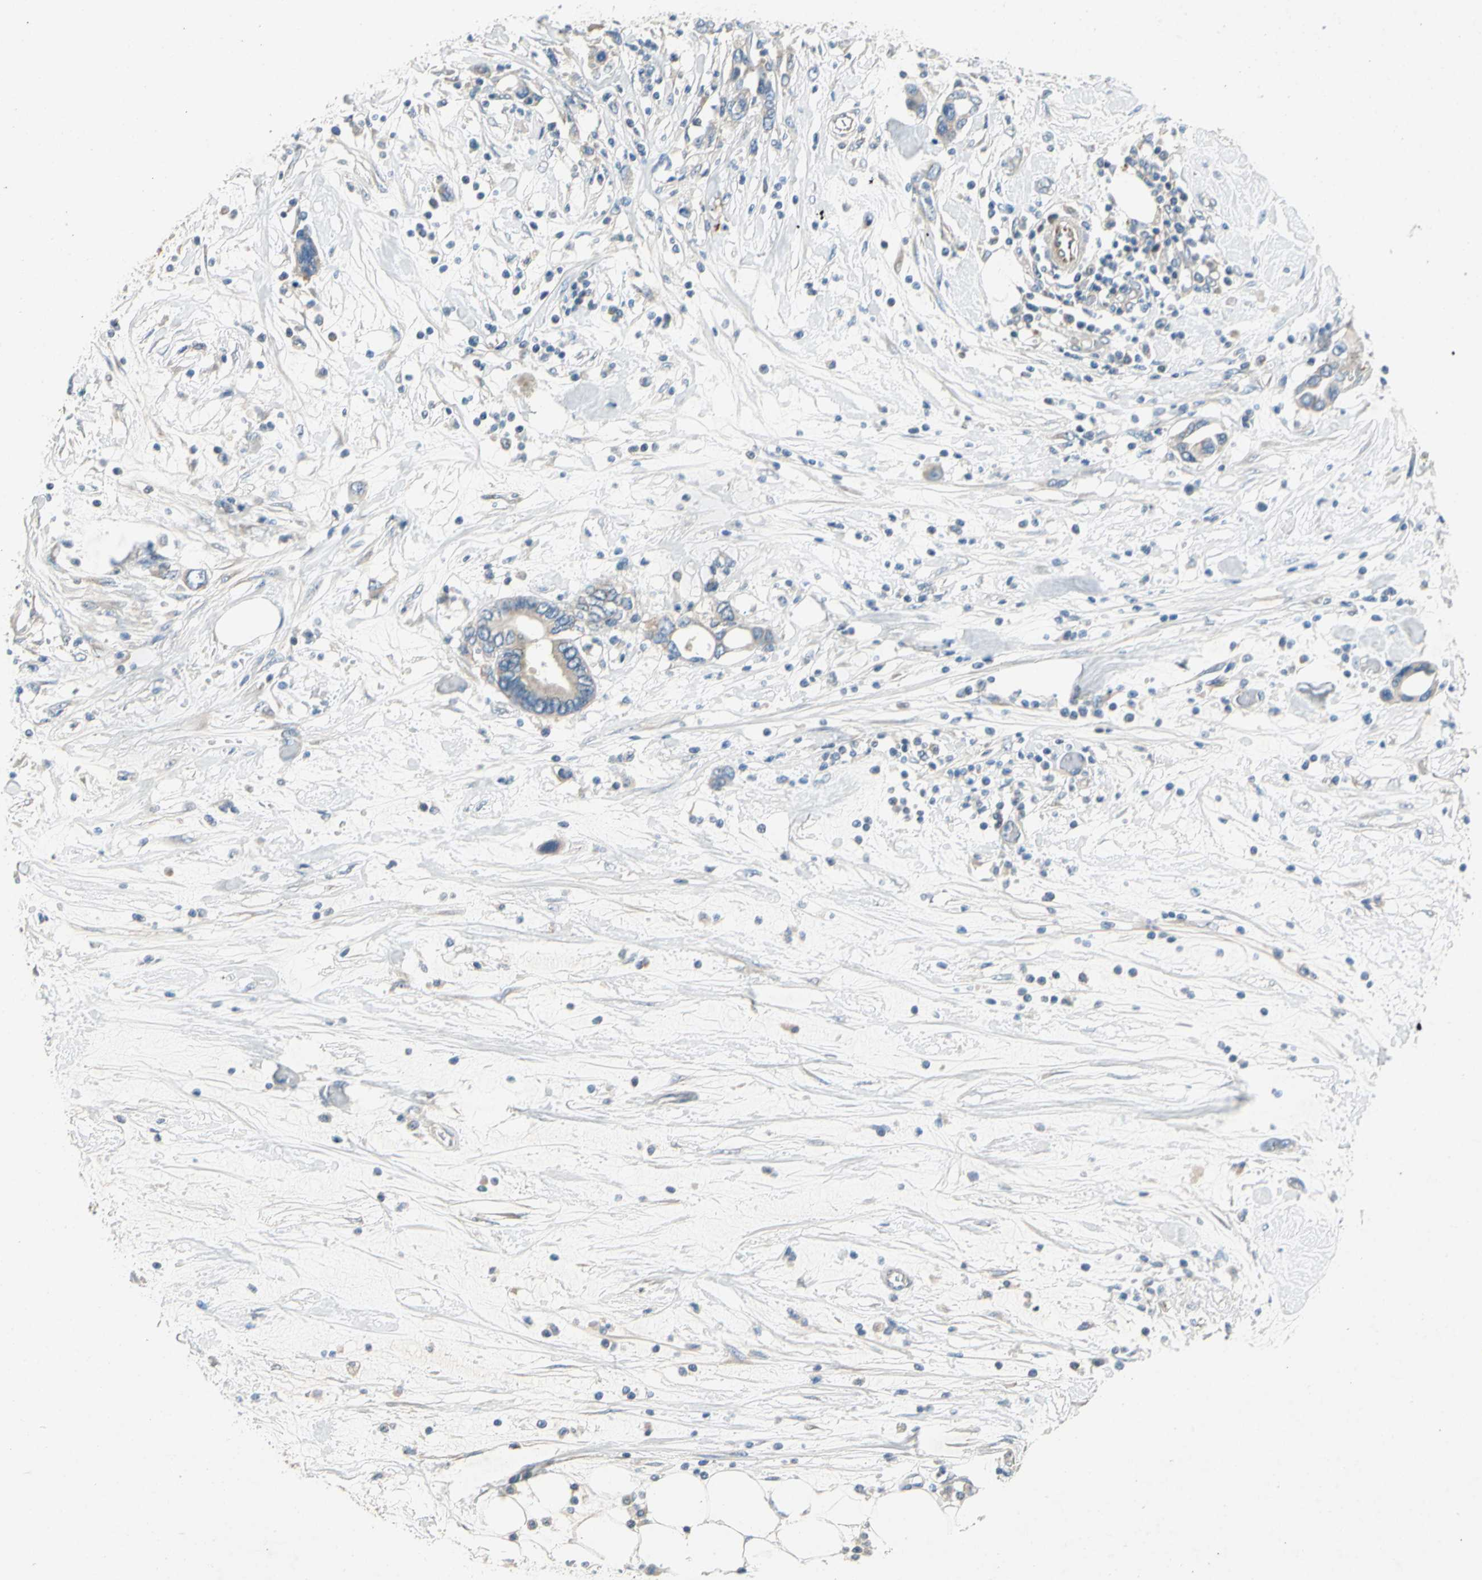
{"staining": {"intensity": "weak", "quantity": ">75%", "location": "cytoplasmic/membranous"}, "tissue": "pancreatic cancer", "cell_type": "Tumor cells", "image_type": "cancer", "snomed": [{"axis": "morphology", "description": "Adenocarcinoma, NOS"}, {"axis": "topography", "description": "Pancreas"}], "caption": "The immunohistochemical stain highlights weak cytoplasmic/membranous positivity in tumor cells of pancreatic adenocarcinoma tissue.", "gene": "KLHDC8B", "patient": {"sex": "female", "age": 57}}